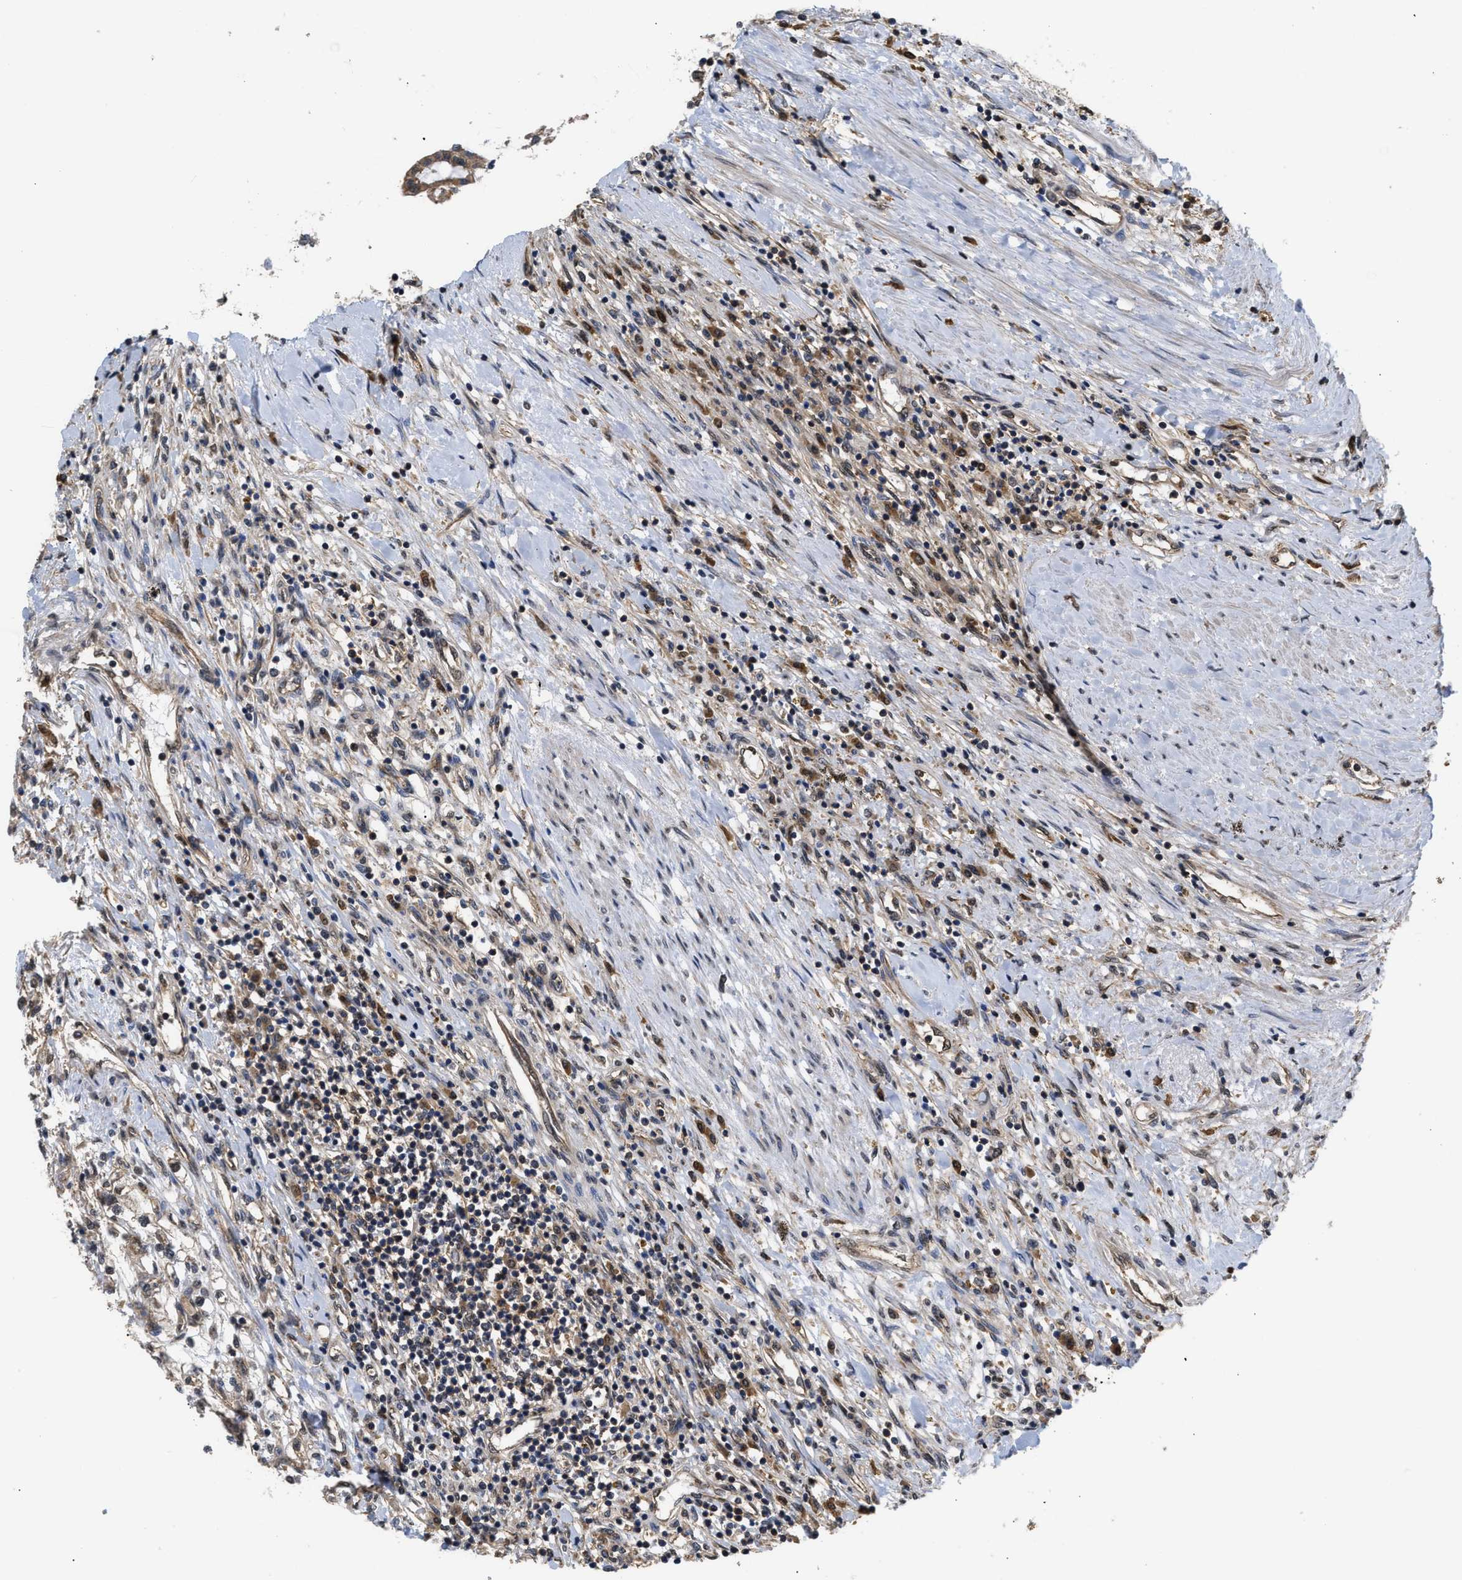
{"staining": {"intensity": "weak", "quantity": "<25%", "location": "nuclear"}, "tissue": "renal cancer", "cell_type": "Tumor cells", "image_type": "cancer", "snomed": [{"axis": "morphology", "description": "Adenocarcinoma, NOS"}, {"axis": "topography", "description": "Kidney"}], "caption": "Adenocarcinoma (renal) stained for a protein using immunohistochemistry (IHC) shows no staining tumor cells.", "gene": "SCAI", "patient": {"sex": "male", "age": 68}}